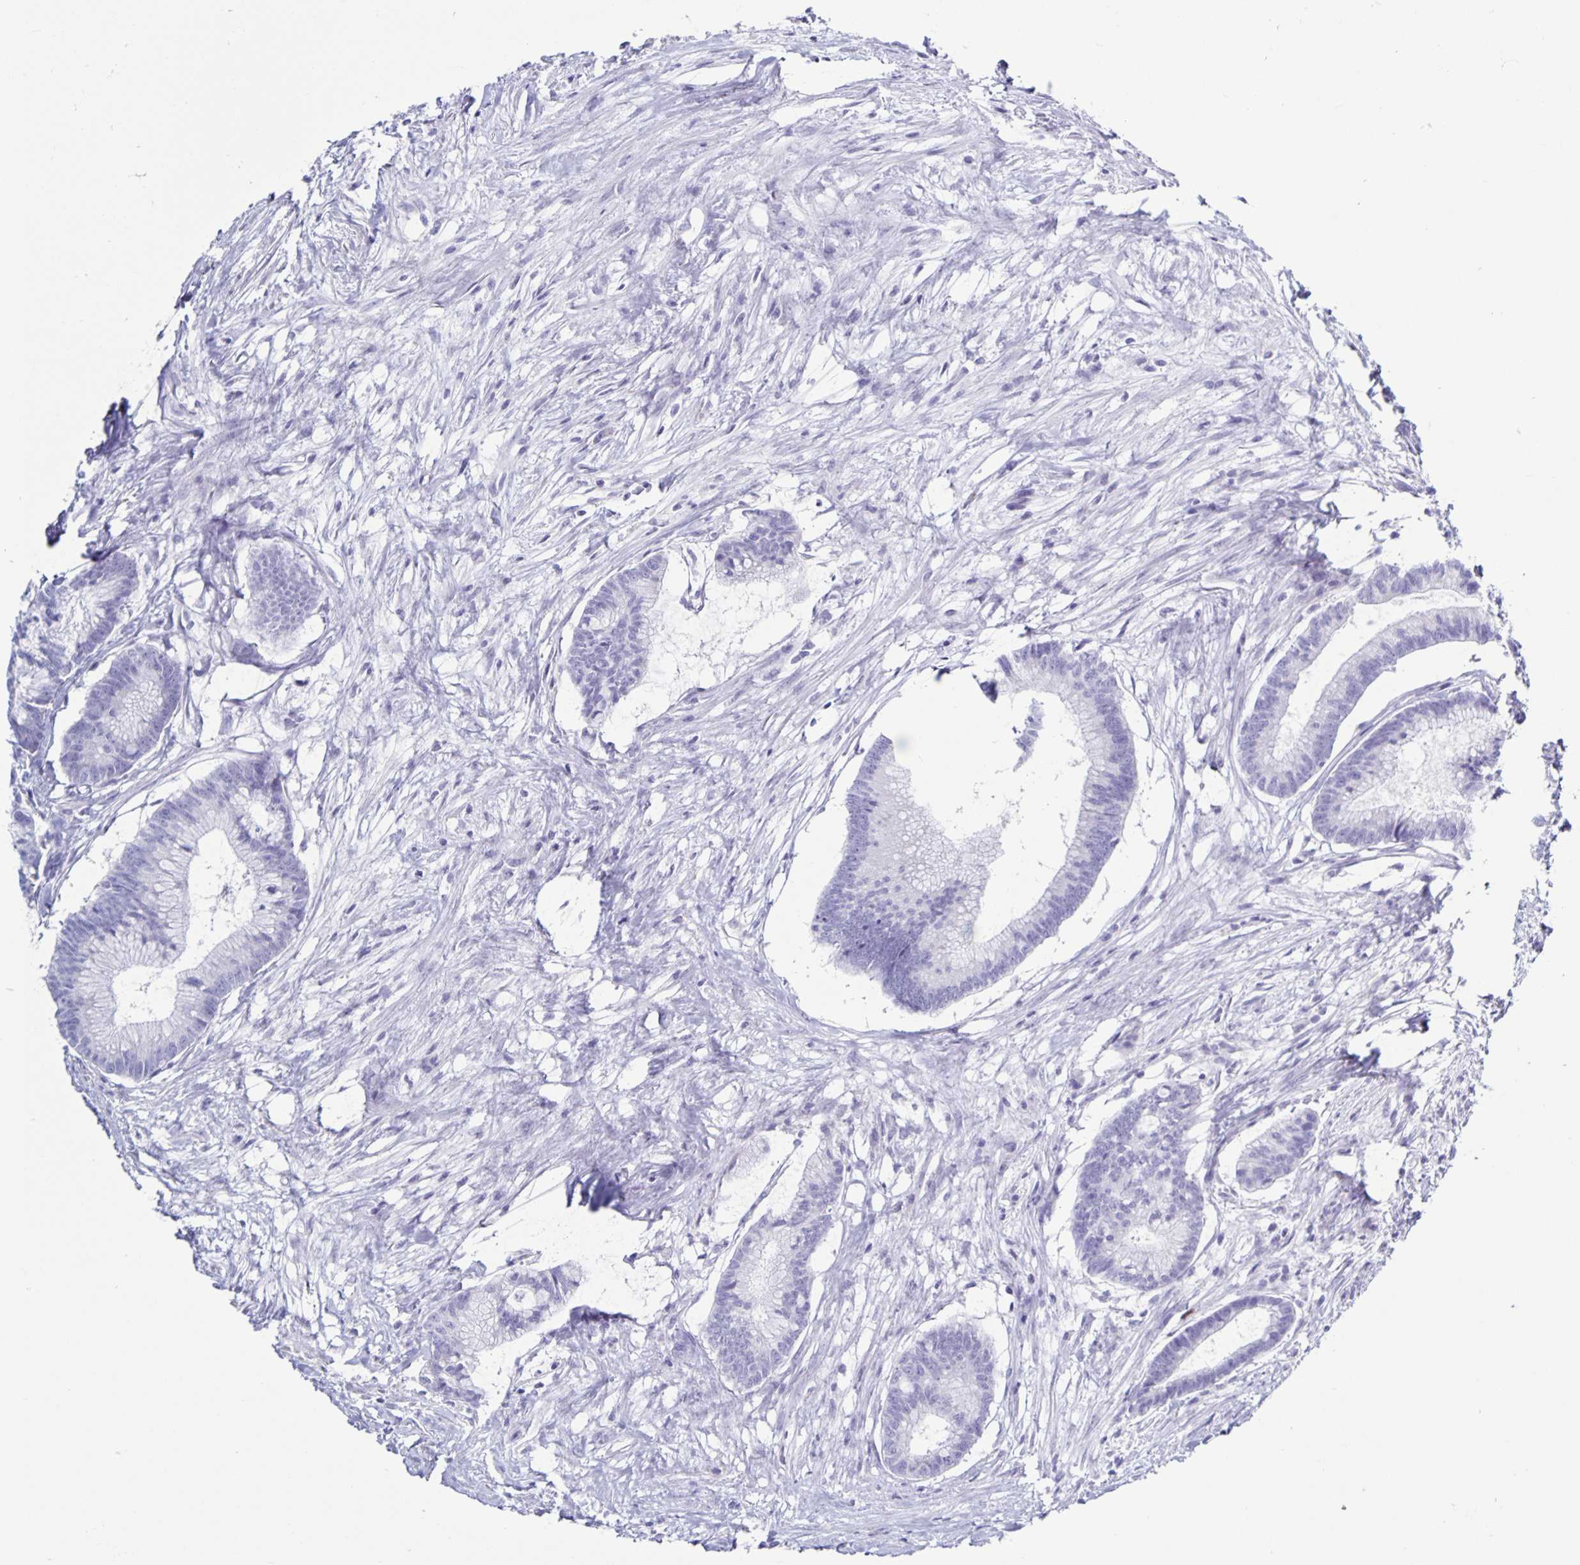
{"staining": {"intensity": "negative", "quantity": "none", "location": "none"}, "tissue": "colorectal cancer", "cell_type": "Tumor cells", "image_type": "cancer", "snomed": [{"axis": "morphology", "description": "Adenocarcinoma, NOS"}, {"axis": "topography", "description": "Colon"}], "caption": "The immunohistochemistry histopathology image has no significant staining in tumor cells of colorectal adenocarcinoma tissue.", "gene": "CT45A5", "patient": {"sex": "female", "age": 78}}